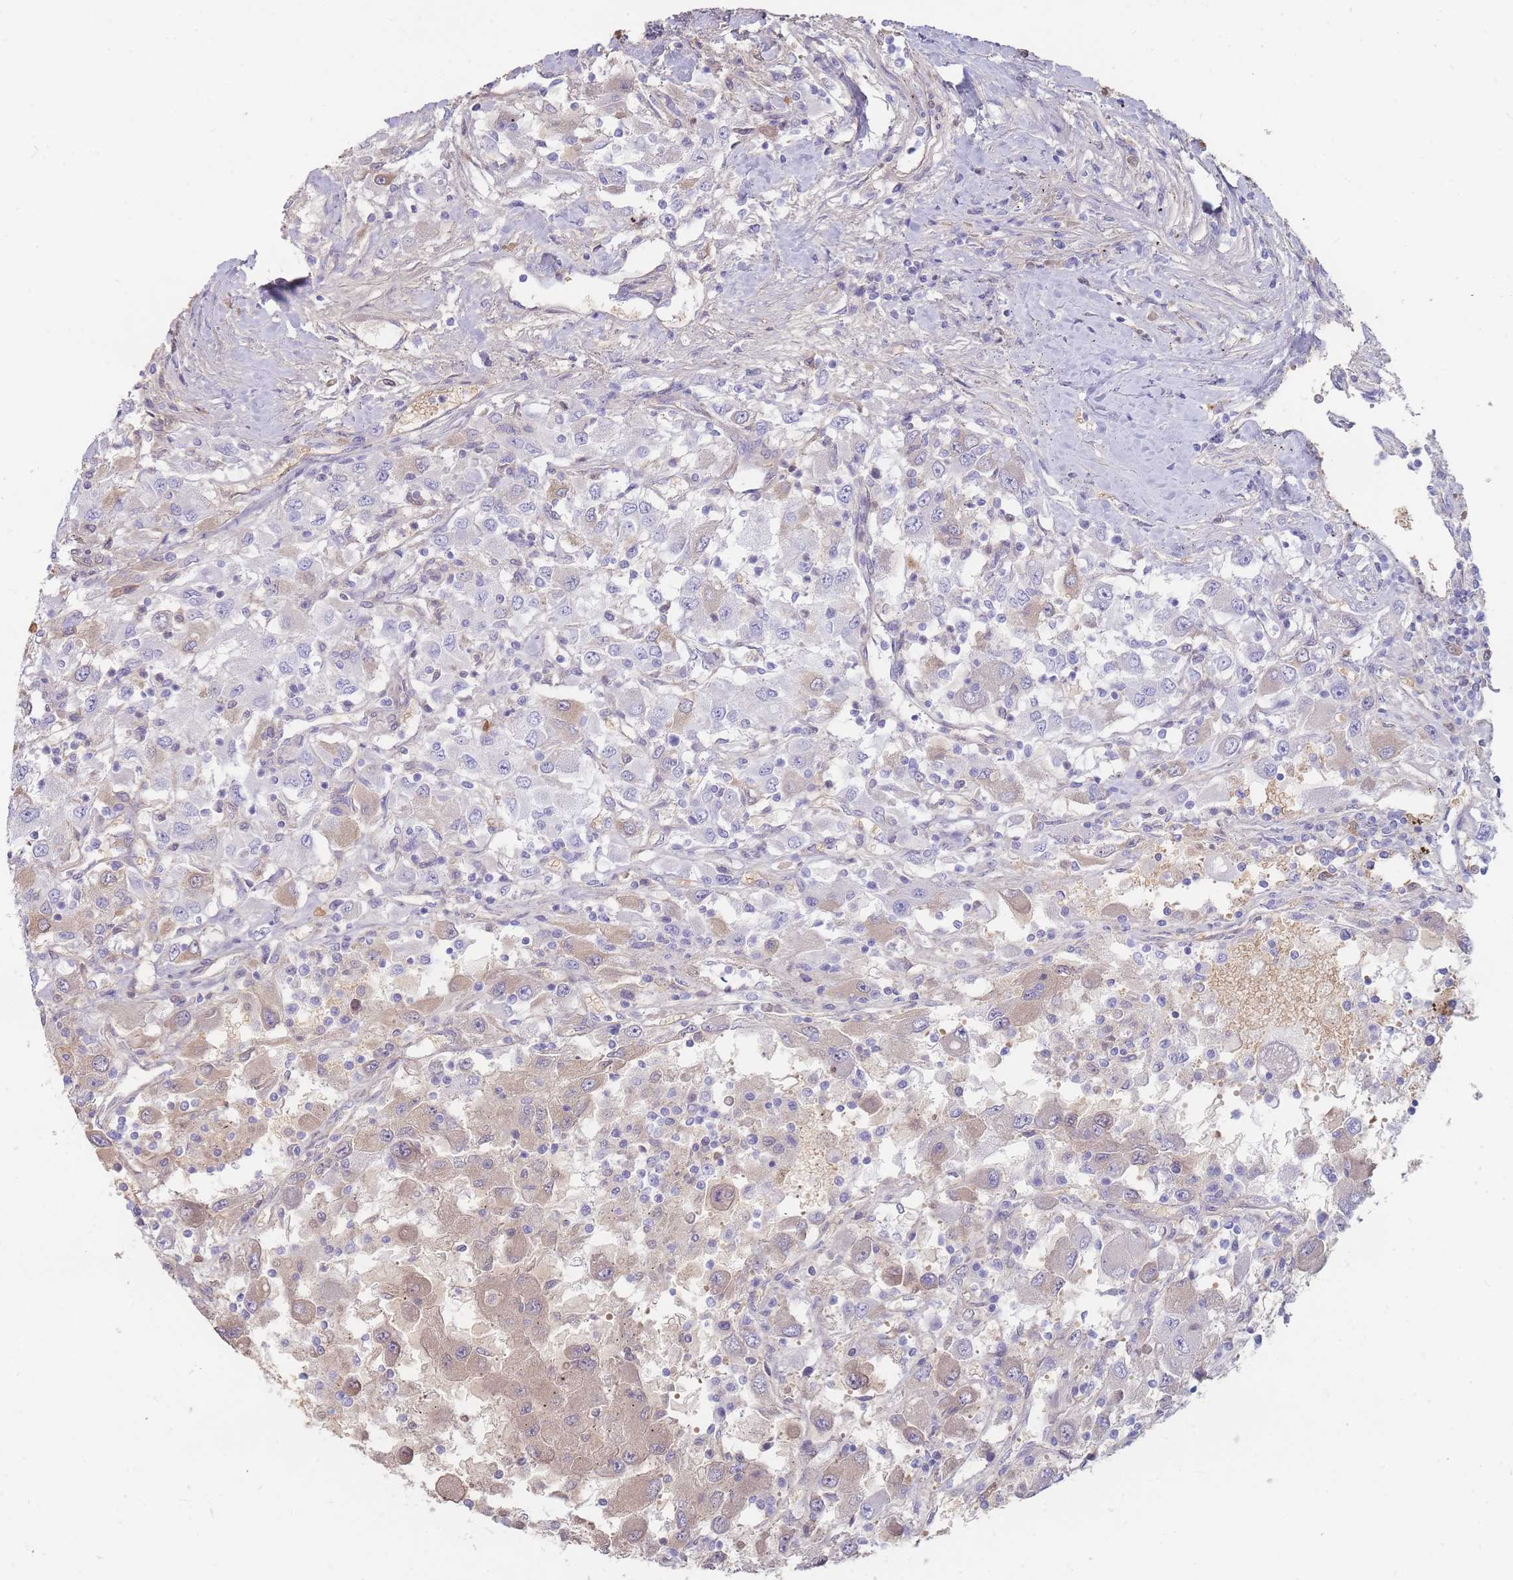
{"staining": {"intensity": "moderate", "quantity": "<25%", "location": "cytoplasmic/membranous"}, "tissue": "renal cancer", "cell_type": "Tumor cells", "image_type": "cancer", "snomed": [{"axis": "morphology", "description": "Adenocarcinoma, NOS"}, {"axis": "topography", "description": "Kidney"}], "caption": "Brown immunohistochemical staining in adenocarcinoma (renal) exhibits moderate cytoplasmic/membranous staining in approximately <25% of tumor cells. Nuclei are stained in blue.", "gene": "HBG2", "patient": {"sex": "female", "age": 67}}